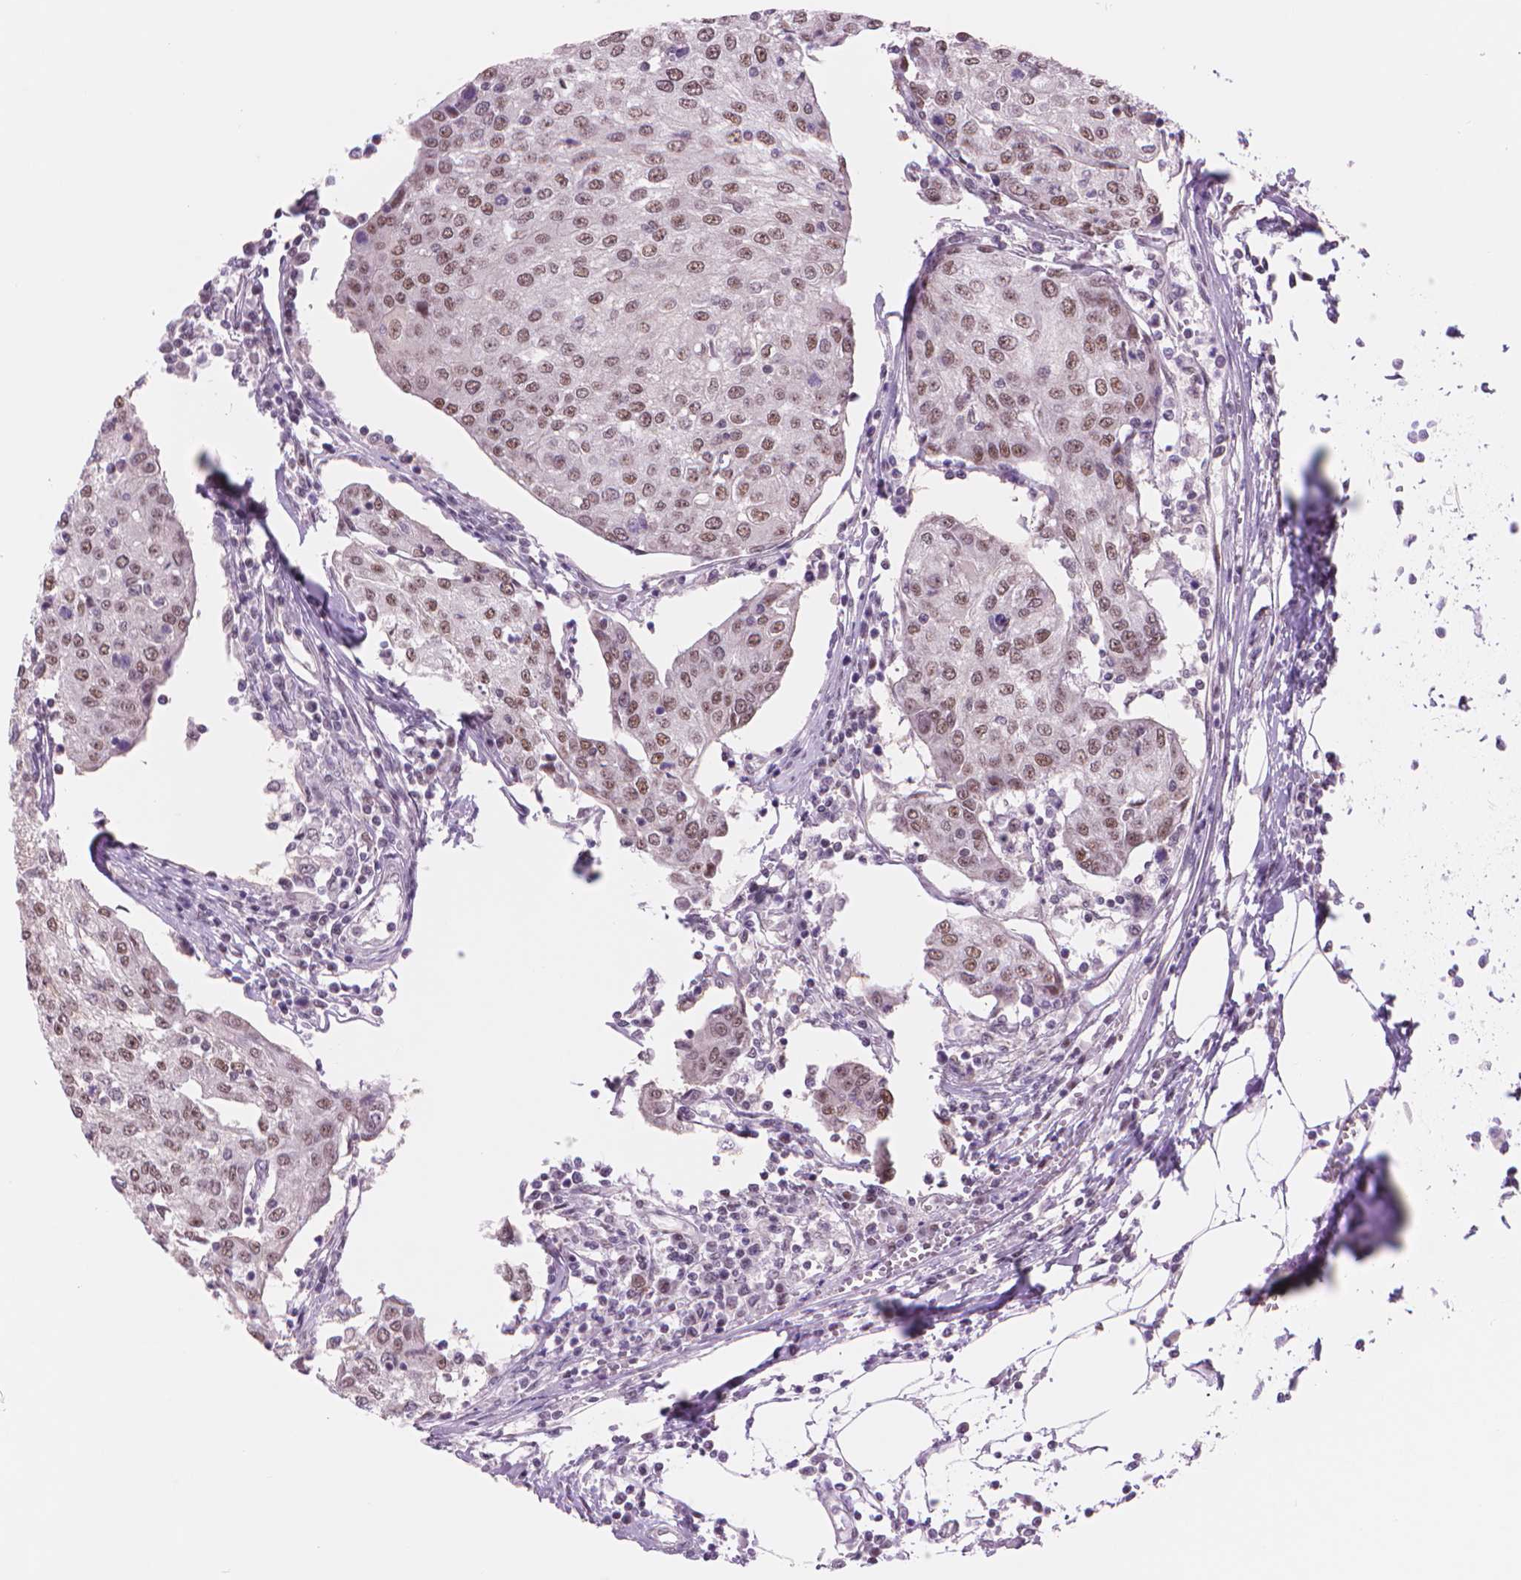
{"staining": {"intensity": "weak", "quantity": ">75%", "location": "nuclear"}, "tissue": "urothelial cancer", "cell_type": "Tumor cells", "image_type": "cancer", "snomed": [{"axis": "morphology", "description": "Urothelial carcinoma, High grade"}, {"axis": "topography", "description": "Urinary bladder"}], "caption": "Tumor cells show low levels of weak nuclear staining in approximately >75% of cells in high-grade urothelial carcinoma.", "gene": "POLR3D", "patient": {"sex": "female", "age": 85}}